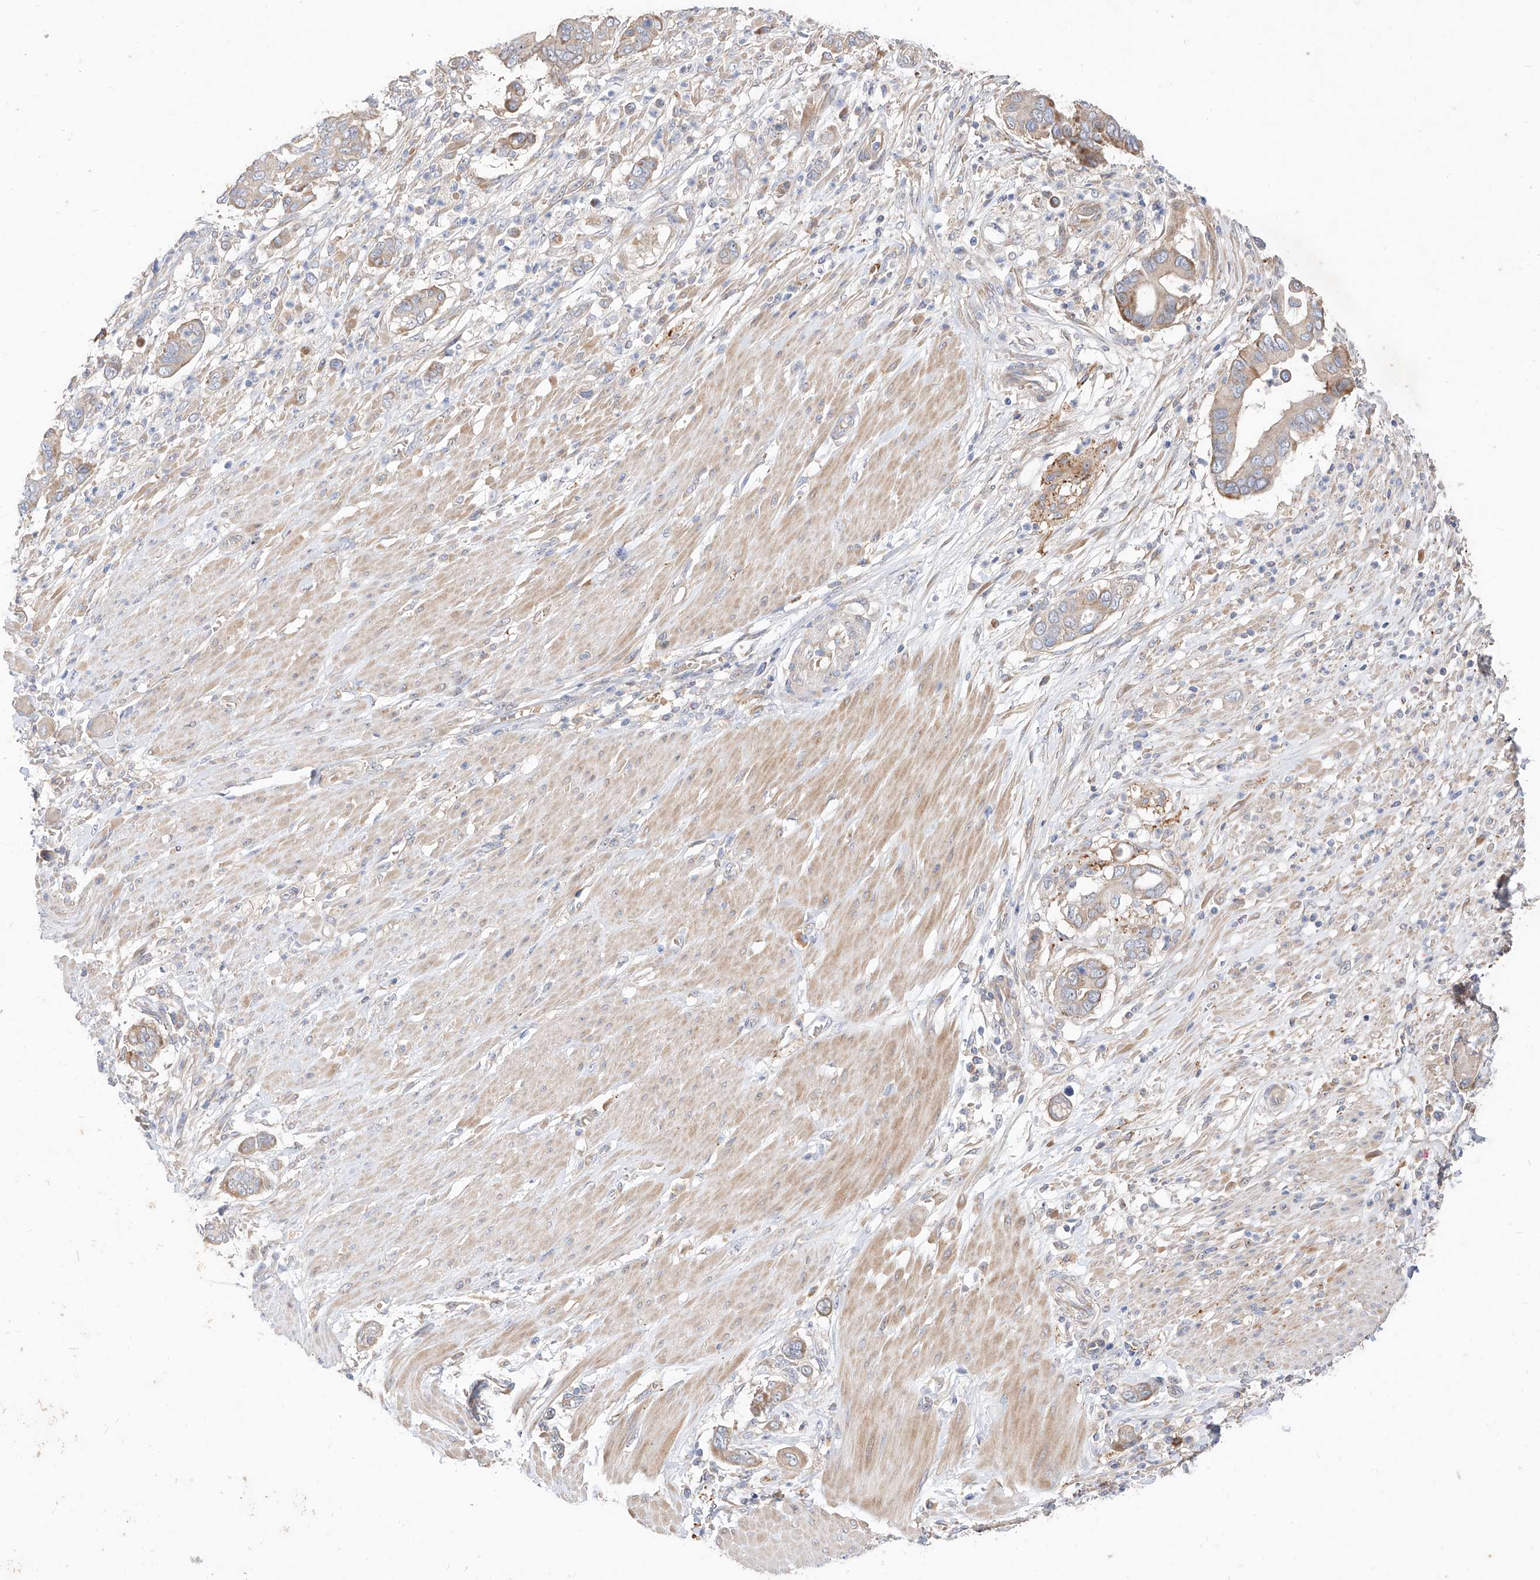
{"staining": {"intensity": "weak", "quantity": ">75%", "location": "cytoplasmic/membranous"}, "tissue": "pancreatic cancer", "cell_type": "Tumor cells", "image_type": "cancer", "snomed": [{"axis": "morphology", "description": "Adenocarcinoma, NOS"}, {"axis": "topography", "description": "Pancreas"}], "caption": "Brown immunohistochemical staining in human pancreatic cancer demonstrates weak cytoplasmic/membranous expression in about >75% of tumor cells.", "gene": "DIRAS3", "patient": {"sex": "male", "age": 68}}